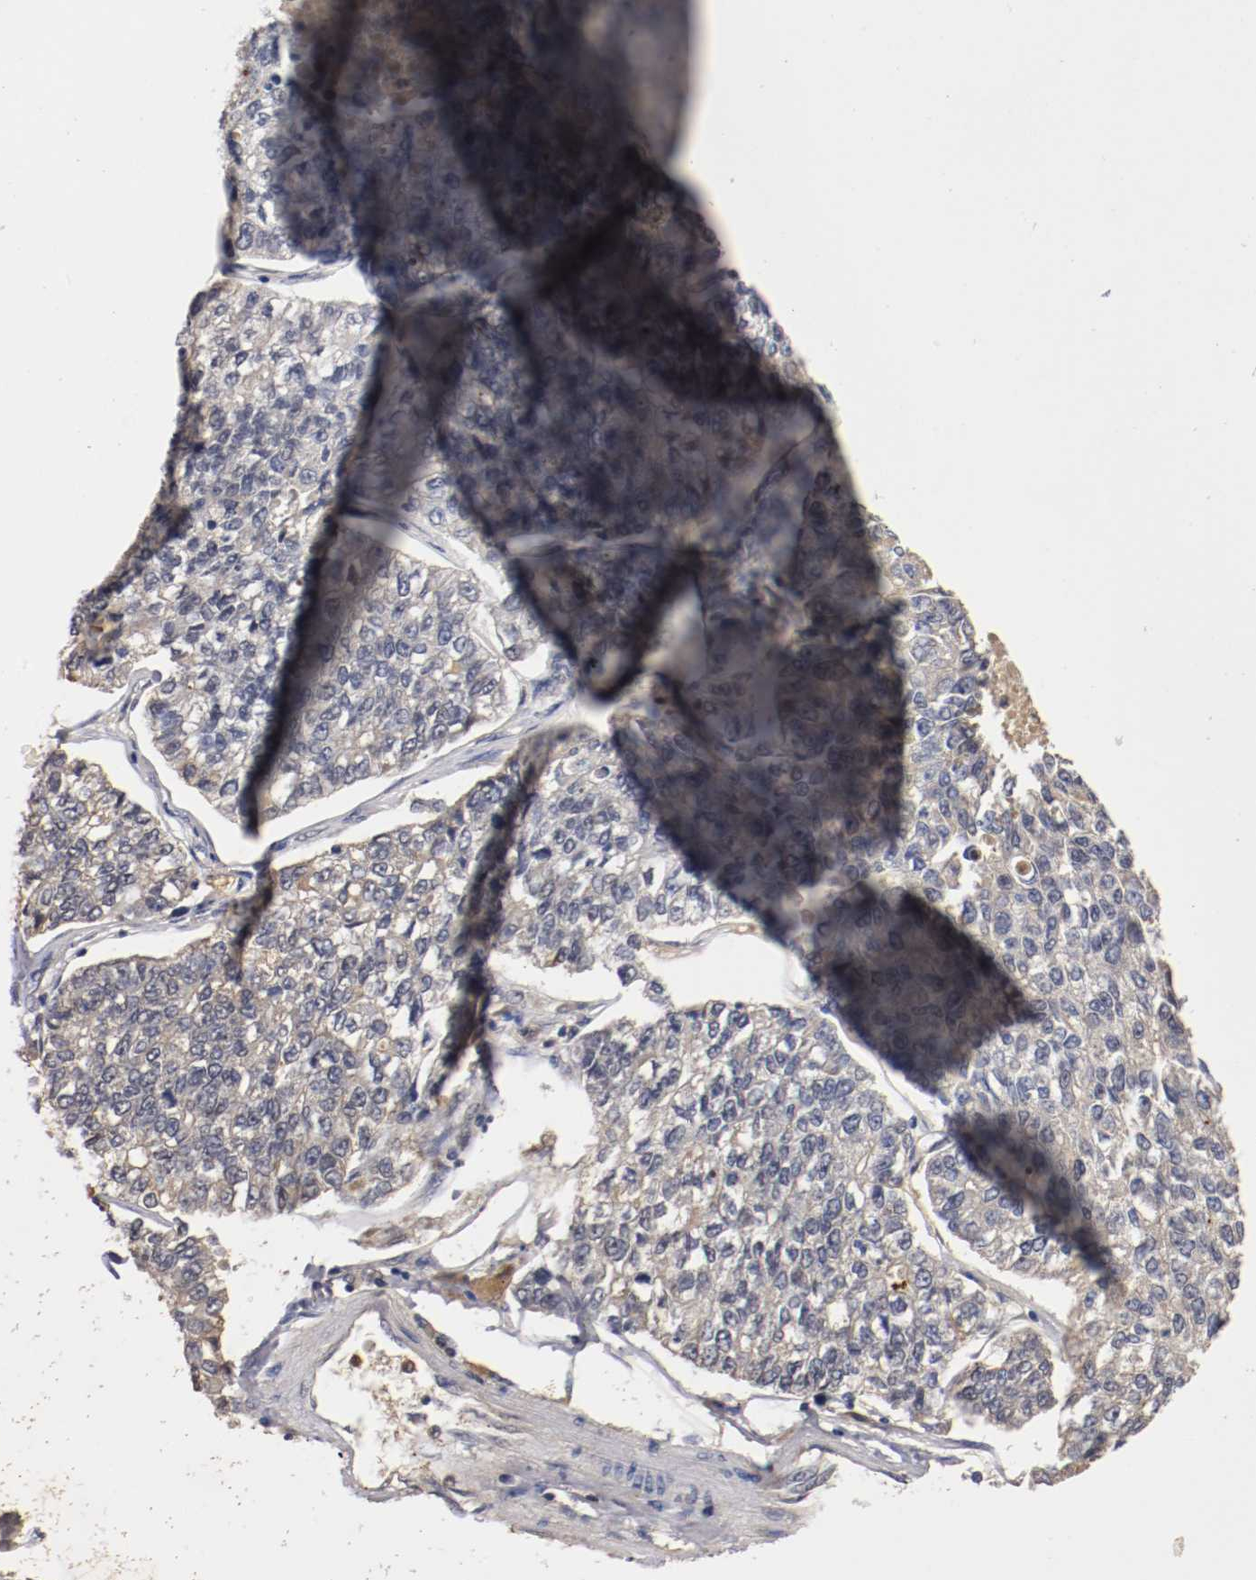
{"staining": {"intensity": "weak", "quantity": "25%-75%", "location": "cytoplasmic/membranous"}, "tissue": "lung cancer", "cell_type": "Tumor cells", "image_type": "cancer", "snomed": [{"axis": "morphology", "description": "Adenocarcinoma, NOS"}, {"axis": "topography", "description": "Lung"}], "caption": "Immunohistochemistry micrograph of lung cancer (adenocarcinoma) stained for a protein (brown), which demonstrates low levels of weak cytoplasmic/membranous staining in approximately 25%-75% of tumor cells.", "gene": "TNFRSF1B", "patient": {"sex": "male", "age": 49}}